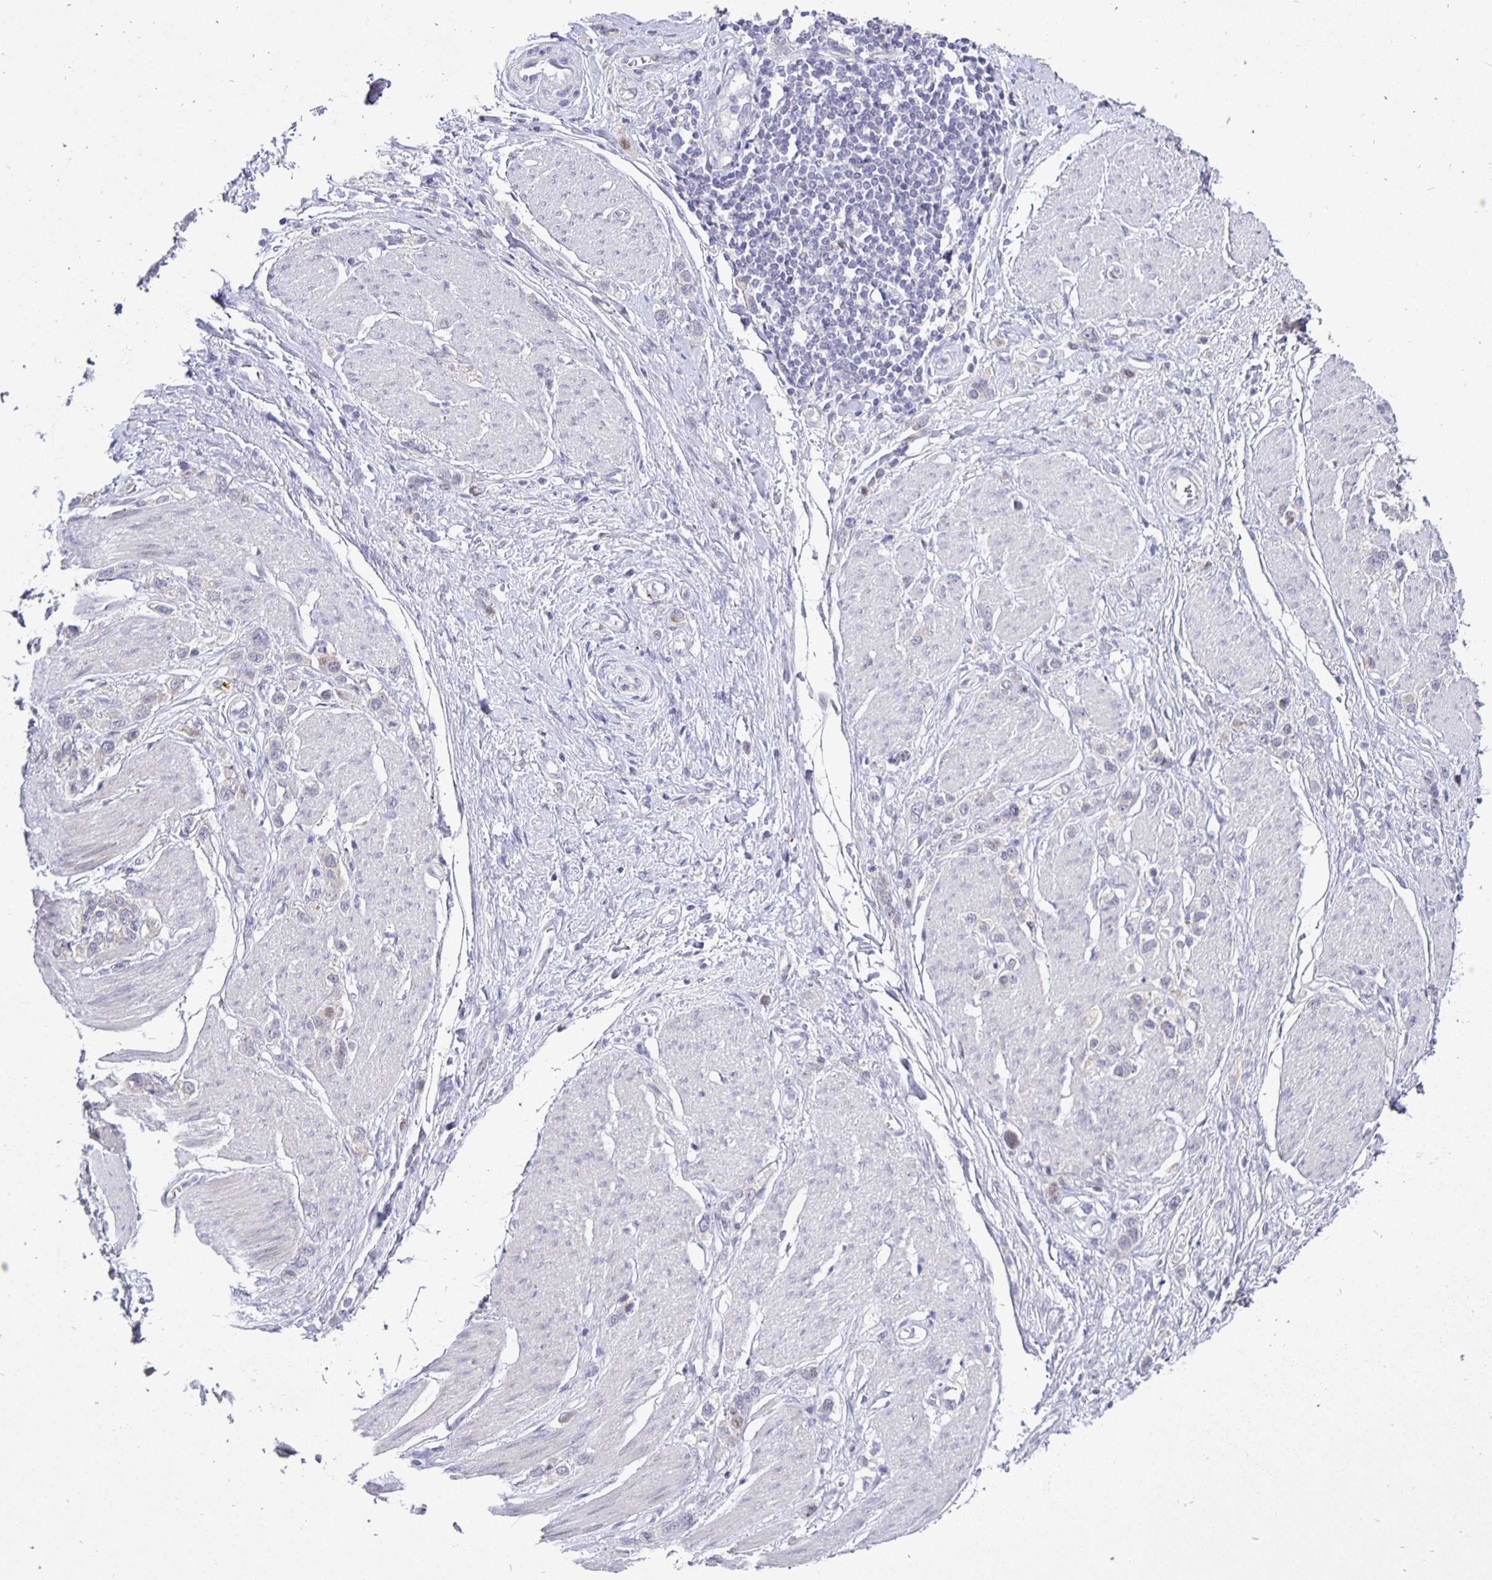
{"staining": {"intensity": "weak", "quantity": "<25%", "location": "nuclear"}, "tissue": "stomach cancer", "cell_type": "Tumor cells", "image_type": "cancer", "snomed": [{"axis": "morphology", "description": "Adenocarcinoma, NOS"}, {"axis": "topography", "description": "Stomach"}], "caption": "A histopathology image of stomach adenocarcinoma stained for a protein demonstrates no brown staining in tumor cells.", "gene": "ERBB2", "patient": {"sex": "female", "age": 65}}